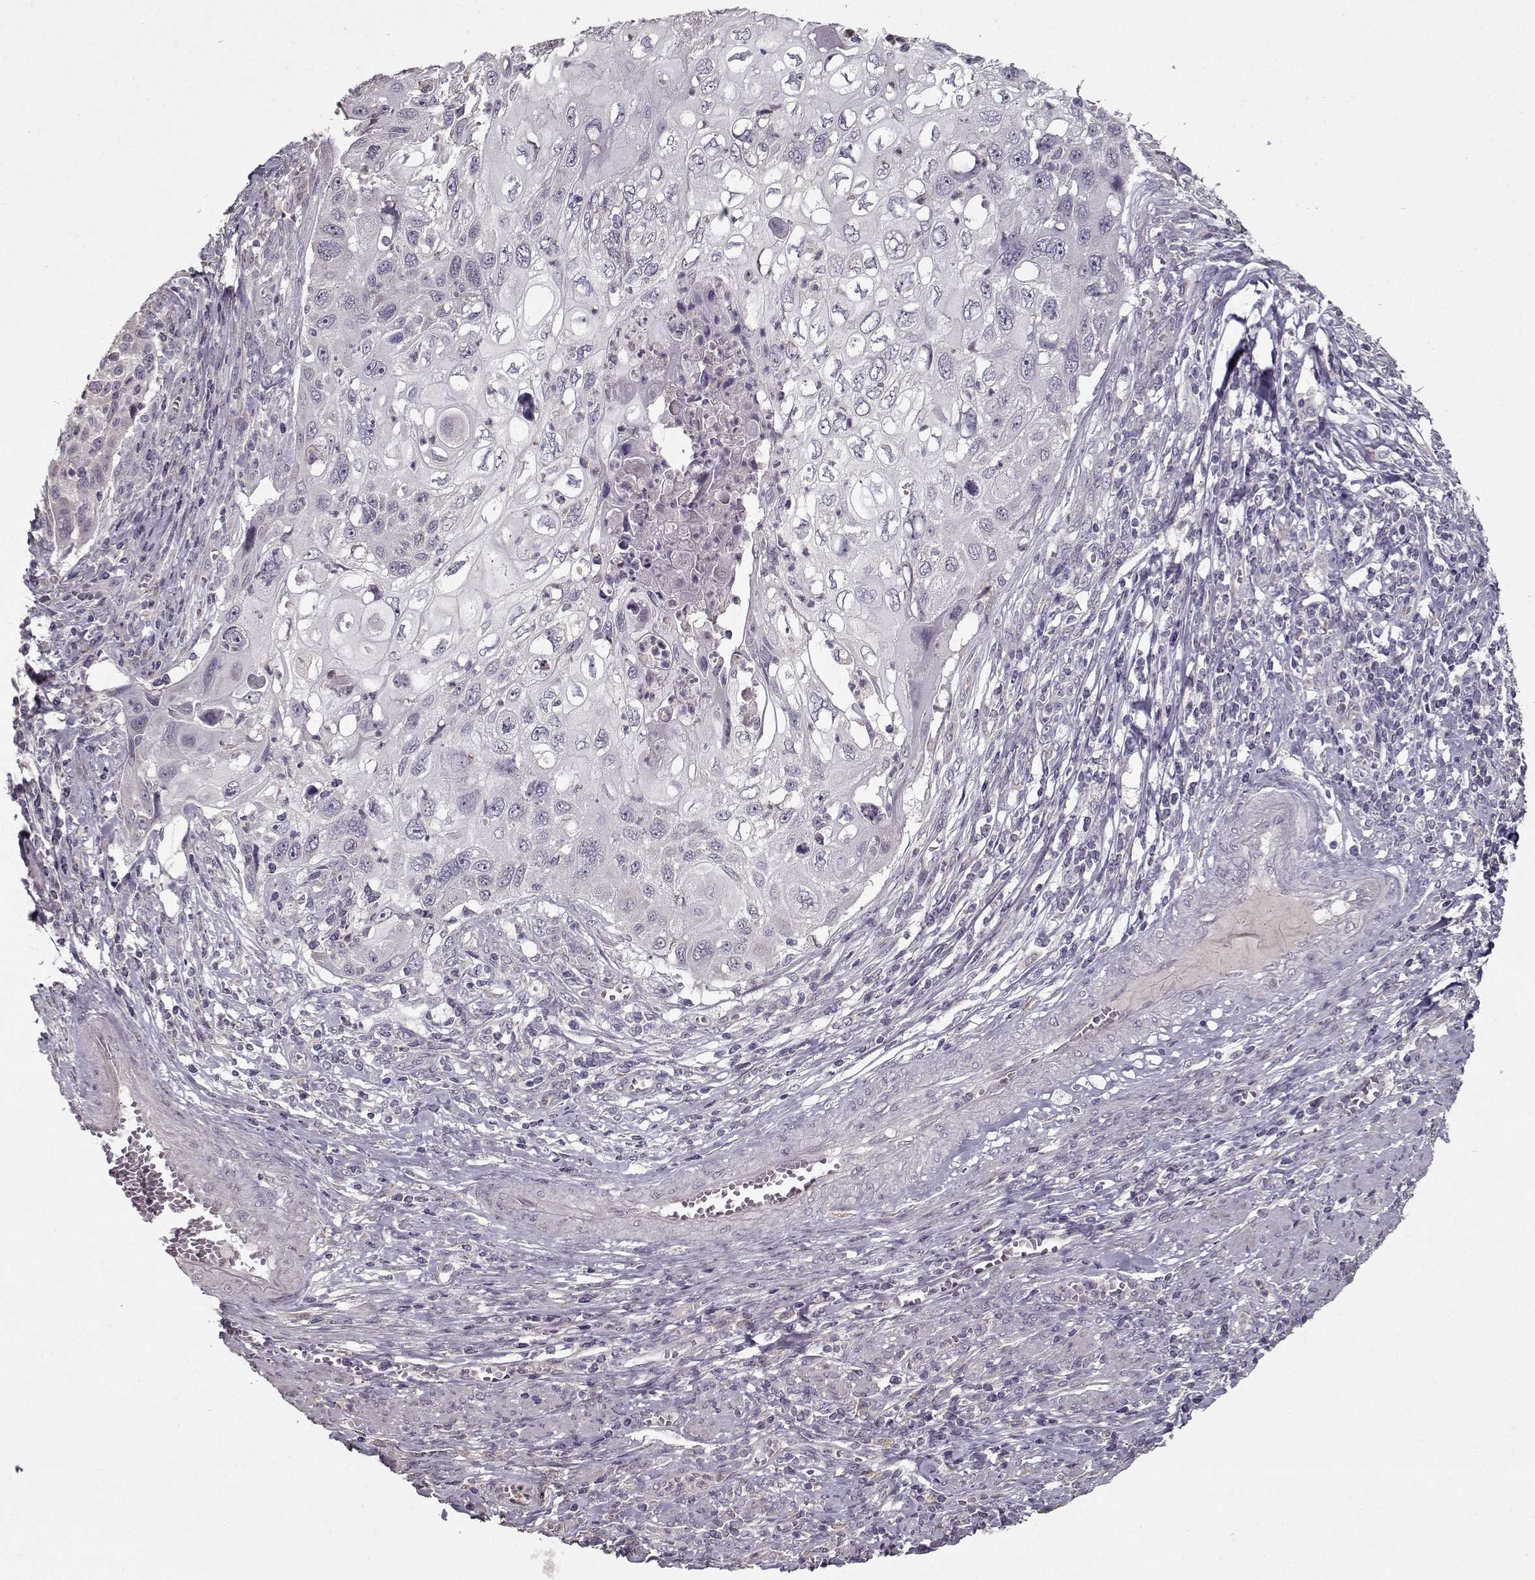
{"staining": {"intensity": "negative", "quantity": "none", "location": "none"}, "tissue": "cervical cancer", "cell_type": "Tumor cells", "image_type": "cancer", "snomed": [{"axis": "morphology", "description": "Squamous cell carcinoma, NOS"}, {"axis": "topography", "description": "Cervix"}], "caption": "Human squamous cell carcinoma (cervical) stained for a protein using IHC shows no expression in tumor cells.", "gene": "LAMA2", "patient": {"sex": "female", "age": 70}}